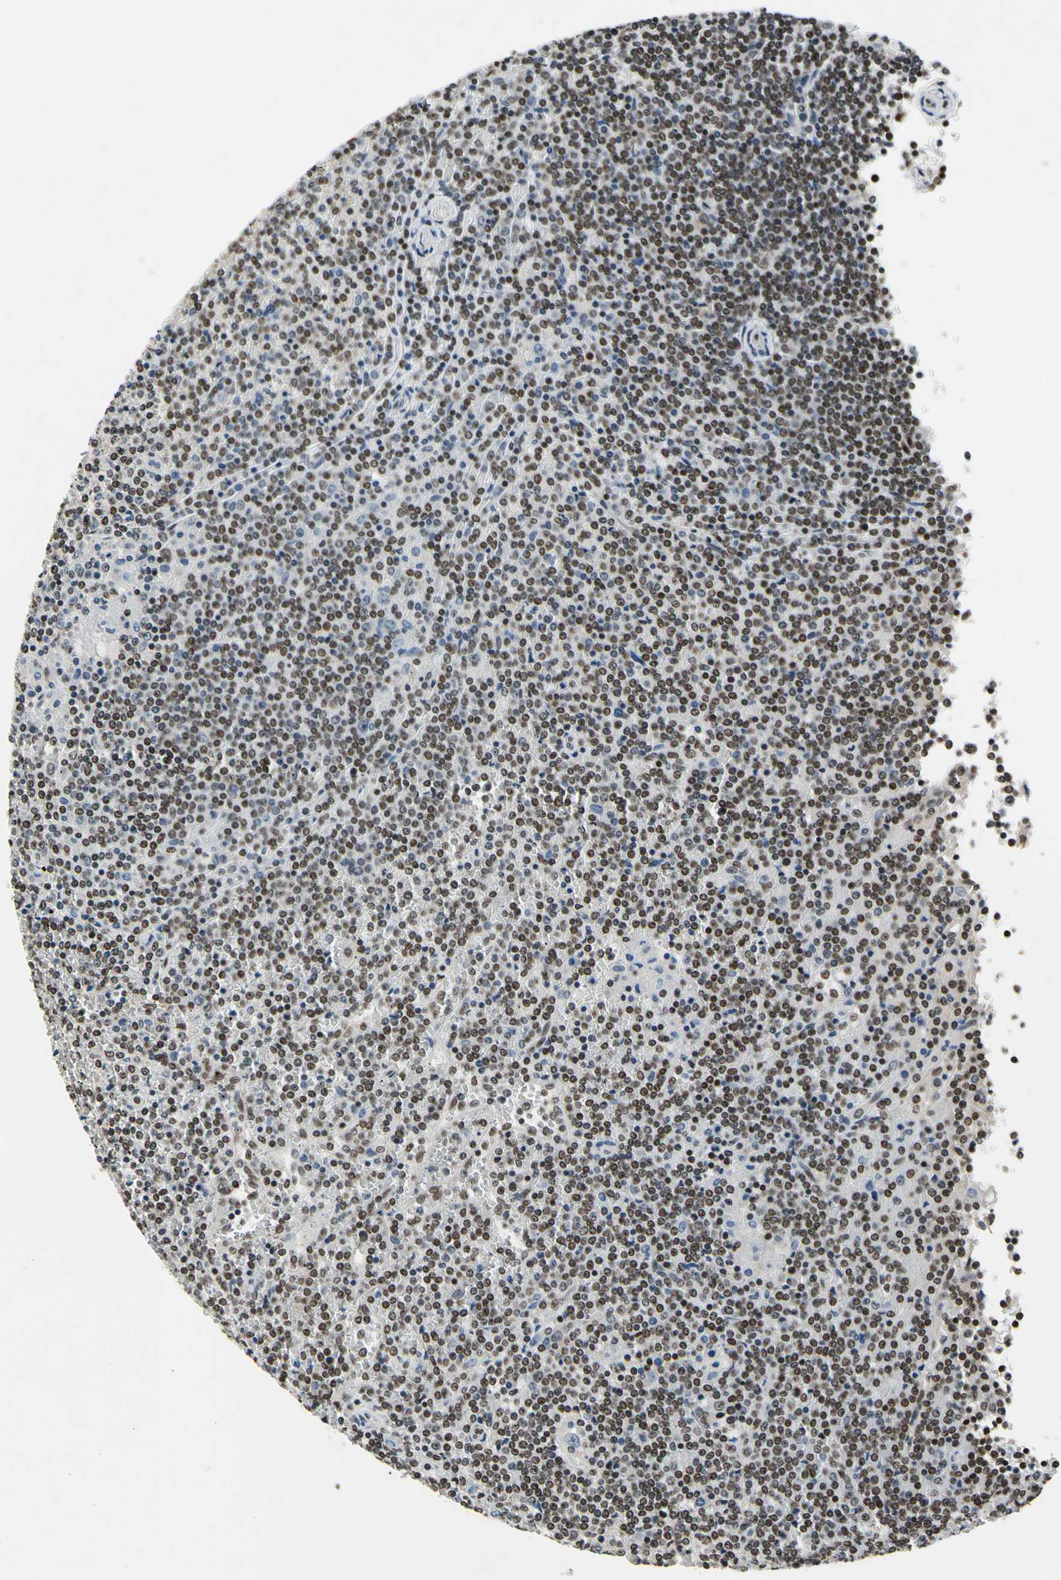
{"staining": {"intensity": "strong", "quantity": ">75%", "location": "nuclear"}, "tissue": "lymphoma", "cell_type": "Tumor cells", "image_type": "cancer", "snomed": [{"axis": "morphology", "description": "Malignant lymphoma, non-Hodgkin's type, Low grade"}, {"axis": "topography", "description": "Spleen"}], "caption": "IHC of human low-grade malignant lymphoma, non-Hodgkin's type displays high levels of strong nuclear positivity in approximately >75% of tumor cells.", "gene": "RECQL", "patient": {"sex": "female", "age": 19}}